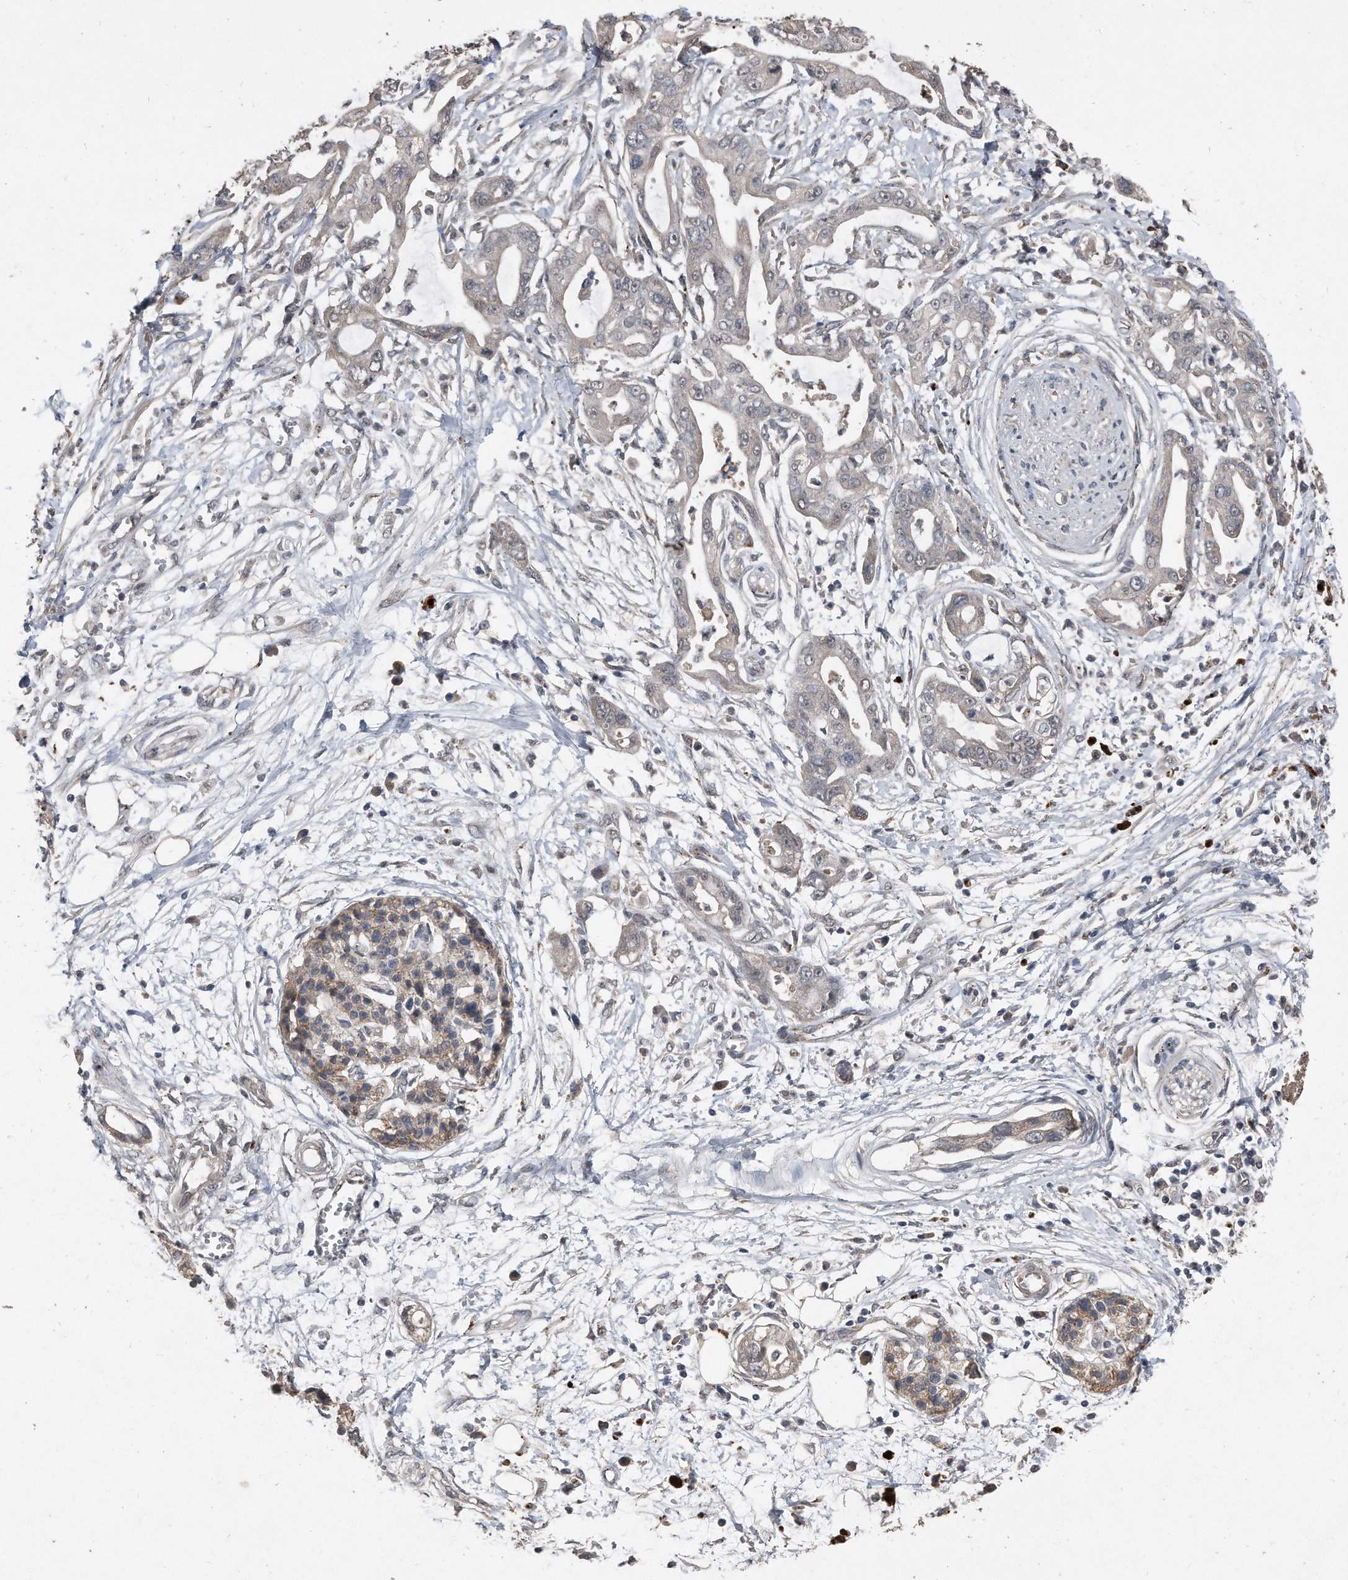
{"staining": {"intensity": "negative", "quantity": "none", "location": "none"}, "tissue": "pancreatic cancer", "cell_type": "Tumor cells", "image_type": "cancer", "snomed": [{"axis": "morphology", "description": "Adenocarcinoma, NOS"}, {"axis": "topography", "description": "Pancreas"}], "caption": "Tumor cells show no significant staining in pancreatic adenocarcinoma. The staining was performed using DAB to visualize the protein expression in brown, while the nuclei were stained in blue with hematoxylin (Magnification: 20x).", "gene": "ANKRD10", "patient": {"sex": "male", "age": 68}}